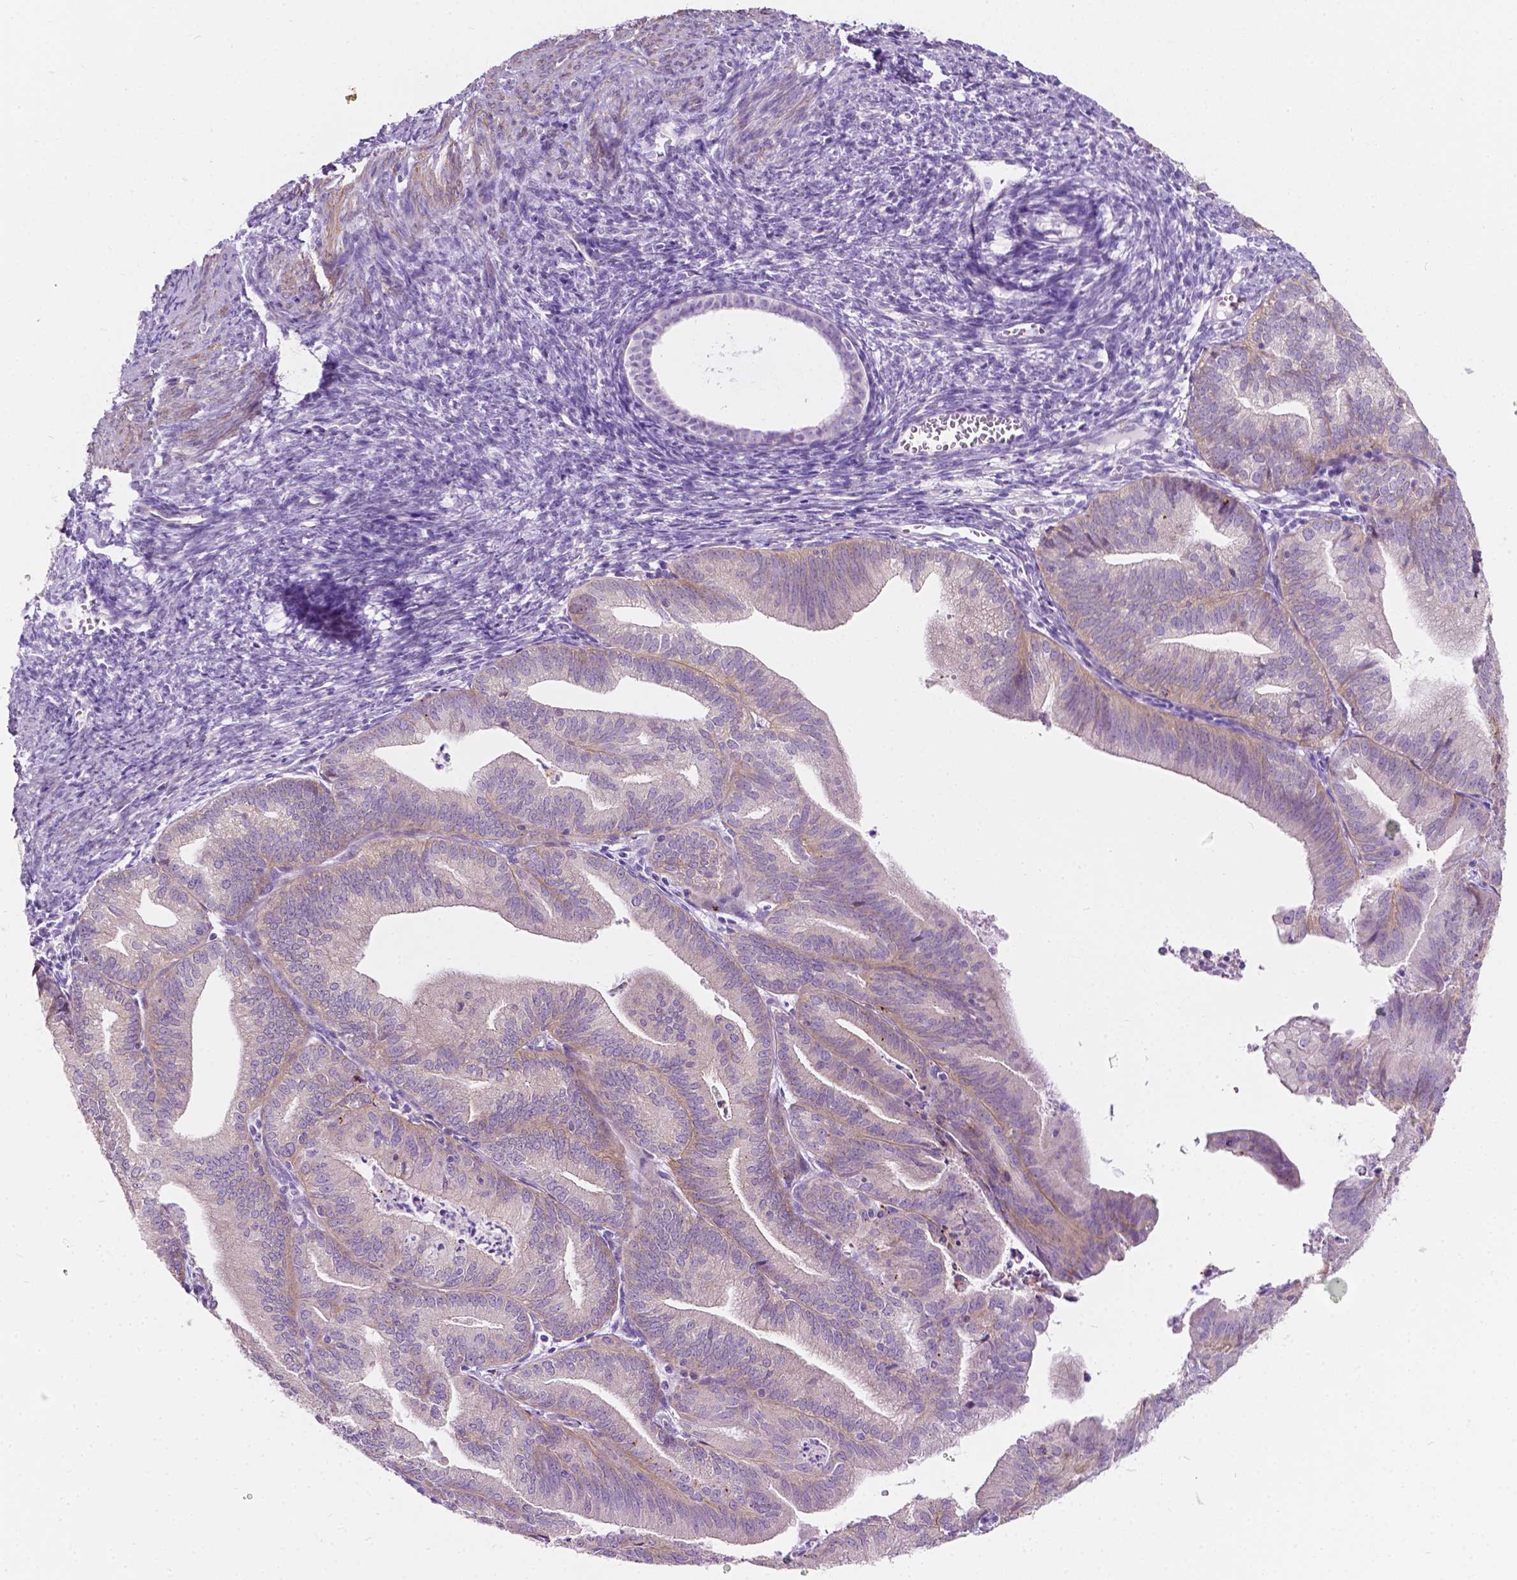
{"staining": {"intensity": "weak", "quantity": "<25%", "location": "cytoplasmic/membranous"}, "tissue": "endometrial cancer", "cell_type": "Tumor cells", "image_type": "cancer", "snomed": [{"axis": "morphology", "description": "Adenocarcinoma, NOS"}, {"axis": "topography", "description": "Endometrium"}], "caption": "High power microscopy micrograph of an immunohistochemistry (IHC) histopathology image of adenocarcinoma (endometrial), revealing no significant positivity in tumor cells. The staining is performed using DAB brown chromogen with nuclei counter-stained in using hematoxylin.", "gene": "NOS1AP", "patient": {"sex": "female", "age": 70}}